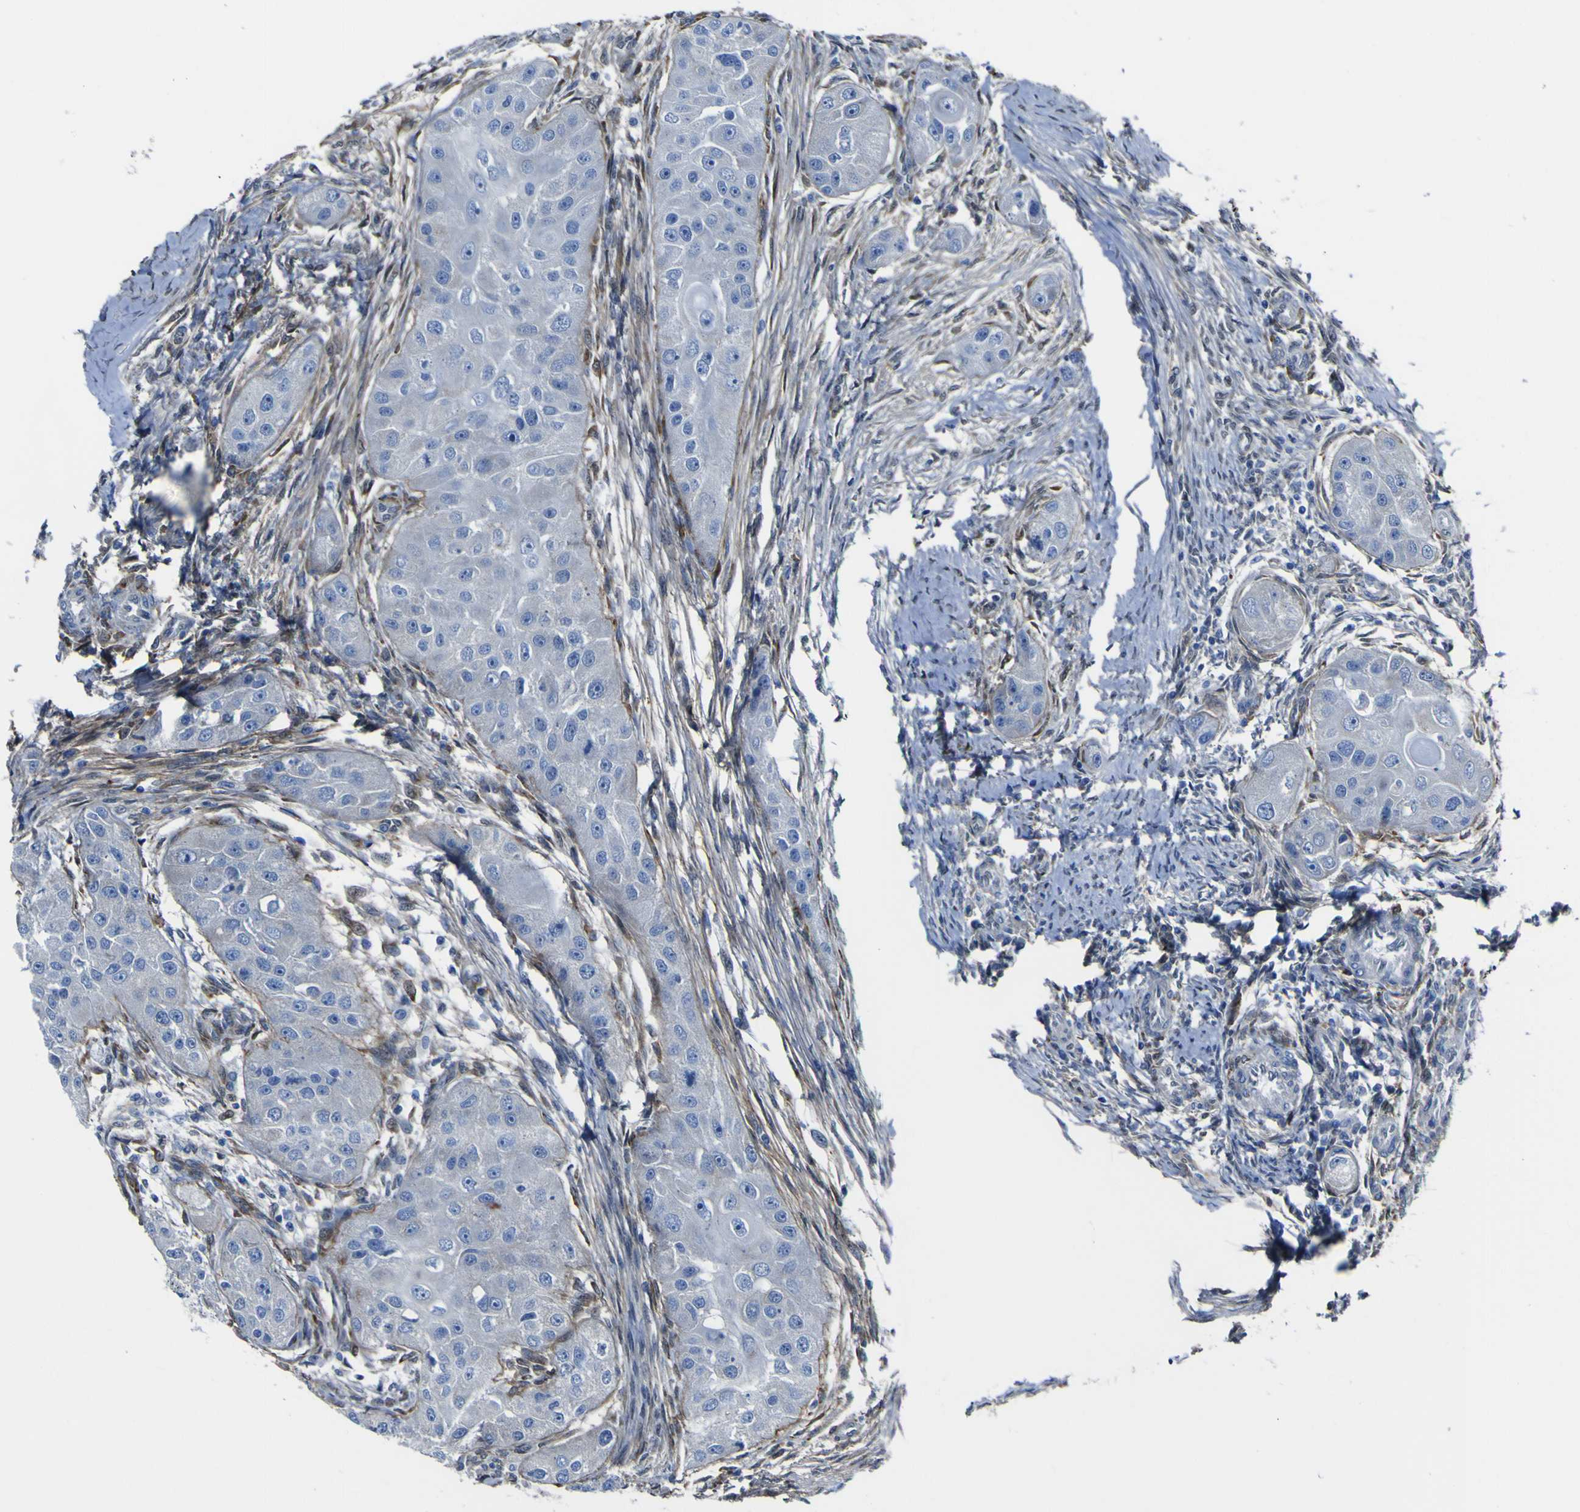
{"staining": {"intensity": "negative", "quantity": "none", "location": "none"}, "tissue": "head and neck cancer", "cell_type": "Tumor cells", "image_type": "cancer", "snomed": [{"axis": "morphology", "description": "Normal tissue, NOS"}, {"axis": "morphology", "description": "Squamous cell carcinoma, NOS"}, {"axis": "topography", "description": "Skeletal muscle"}, {"axis": "topography", "description": "Head-Neck"}], "caption": "Human head and neck cancer stained for a protein using immunohistochemistry displays no staining in tumor cells.", "gene": "LRRN1", "patient": {"sex": "male", "age": 51}}